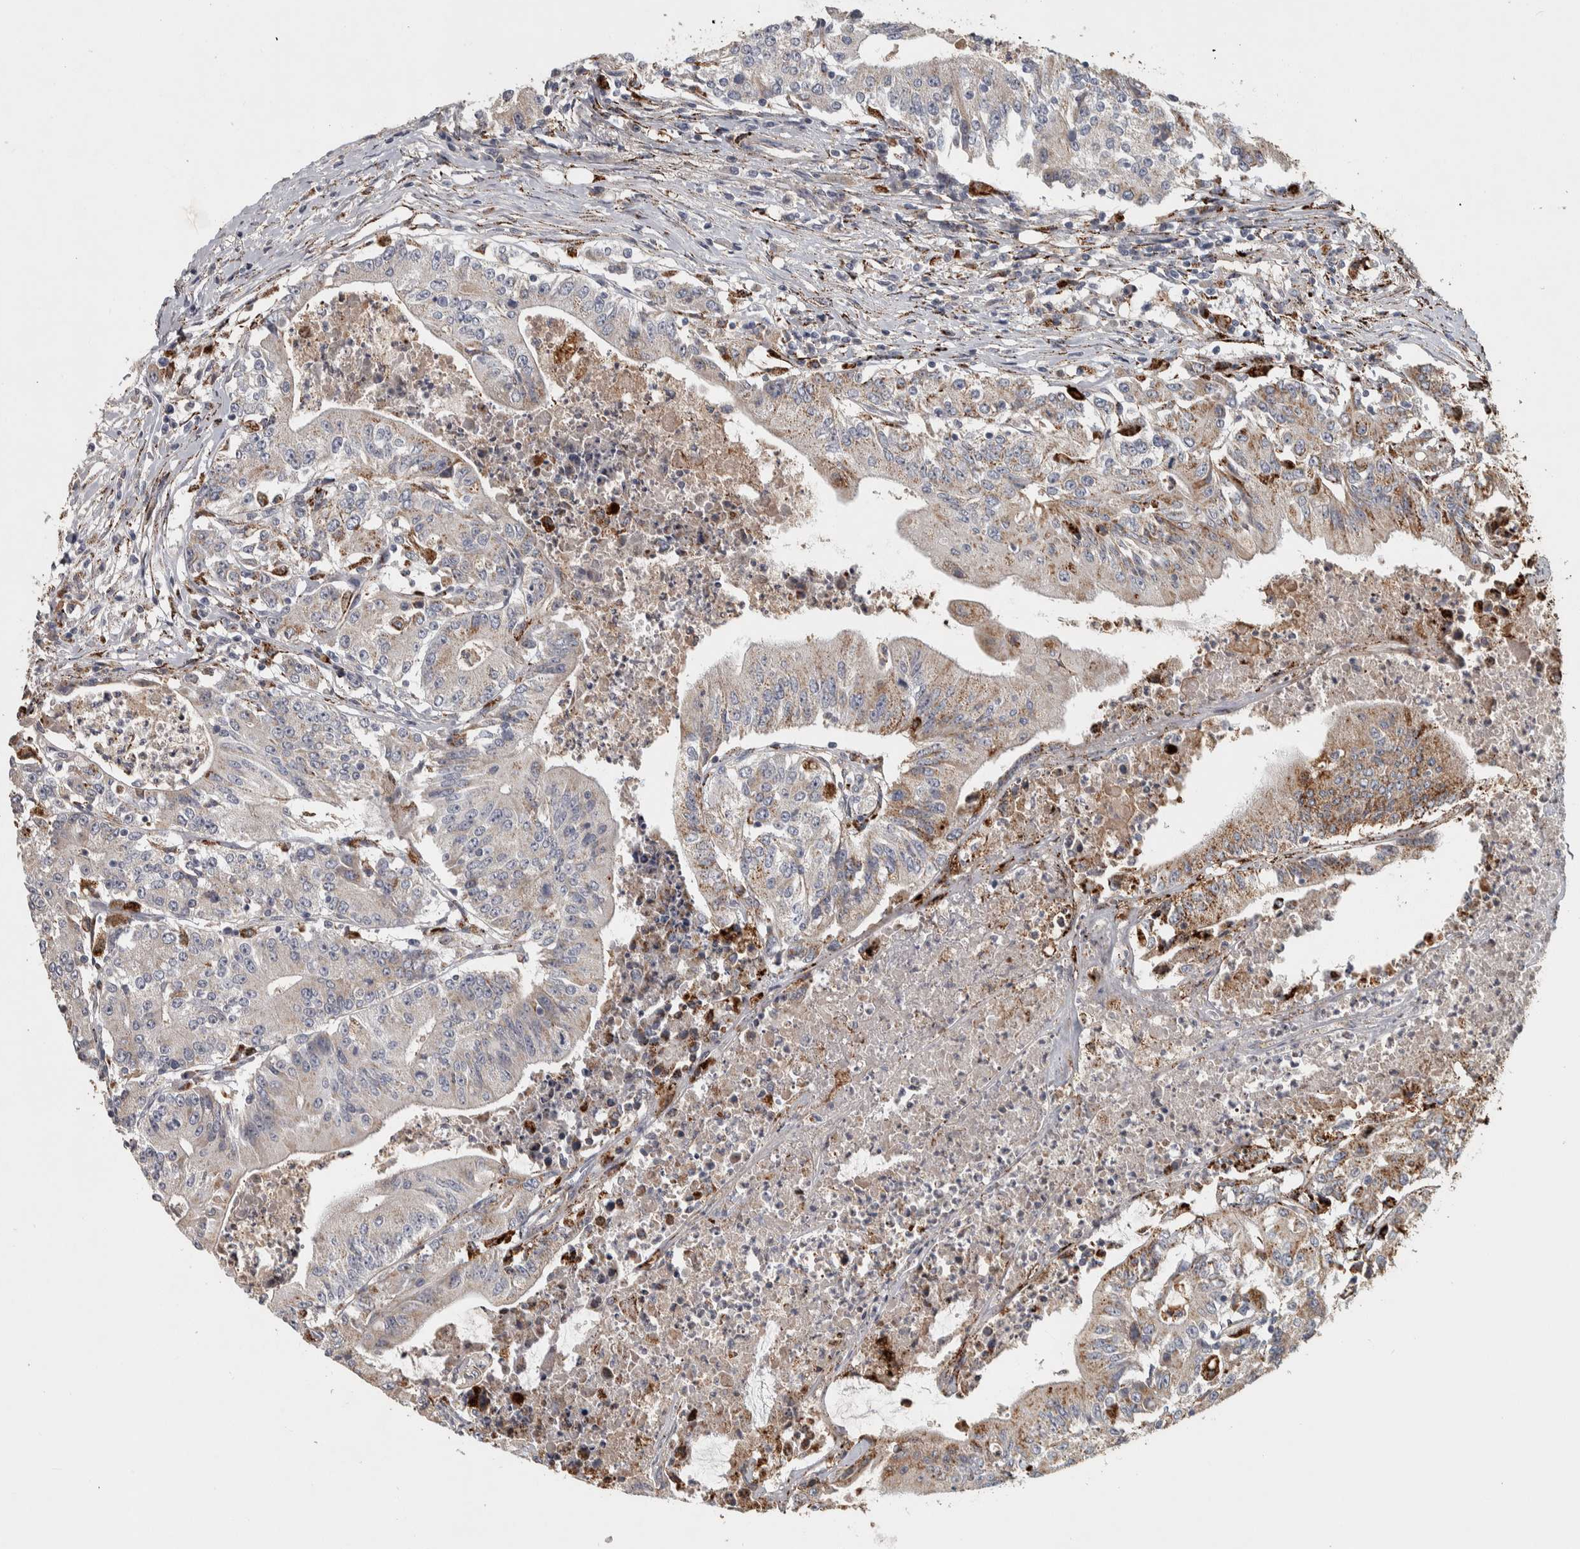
{"staining": {"intensity": "weak", "quantity": "25%-75%", "location": "cytoplasmic/membranous"}, "tissue": "colorectal cancer", "cell_type": "Tumor cells", "image_type": "cancer", "snomed": [{"axis": "morphology", "description": "Adenocarcinoma, NOS"}, {"axis": "topography", "description": "Colon"}], "caption": "Human adenocarcinoma (colorectal) stained with a protein marker reveals weak staining in tumor cells.", "gene": "FAM78A", "patient": {"sex": "female", "age": 77}}